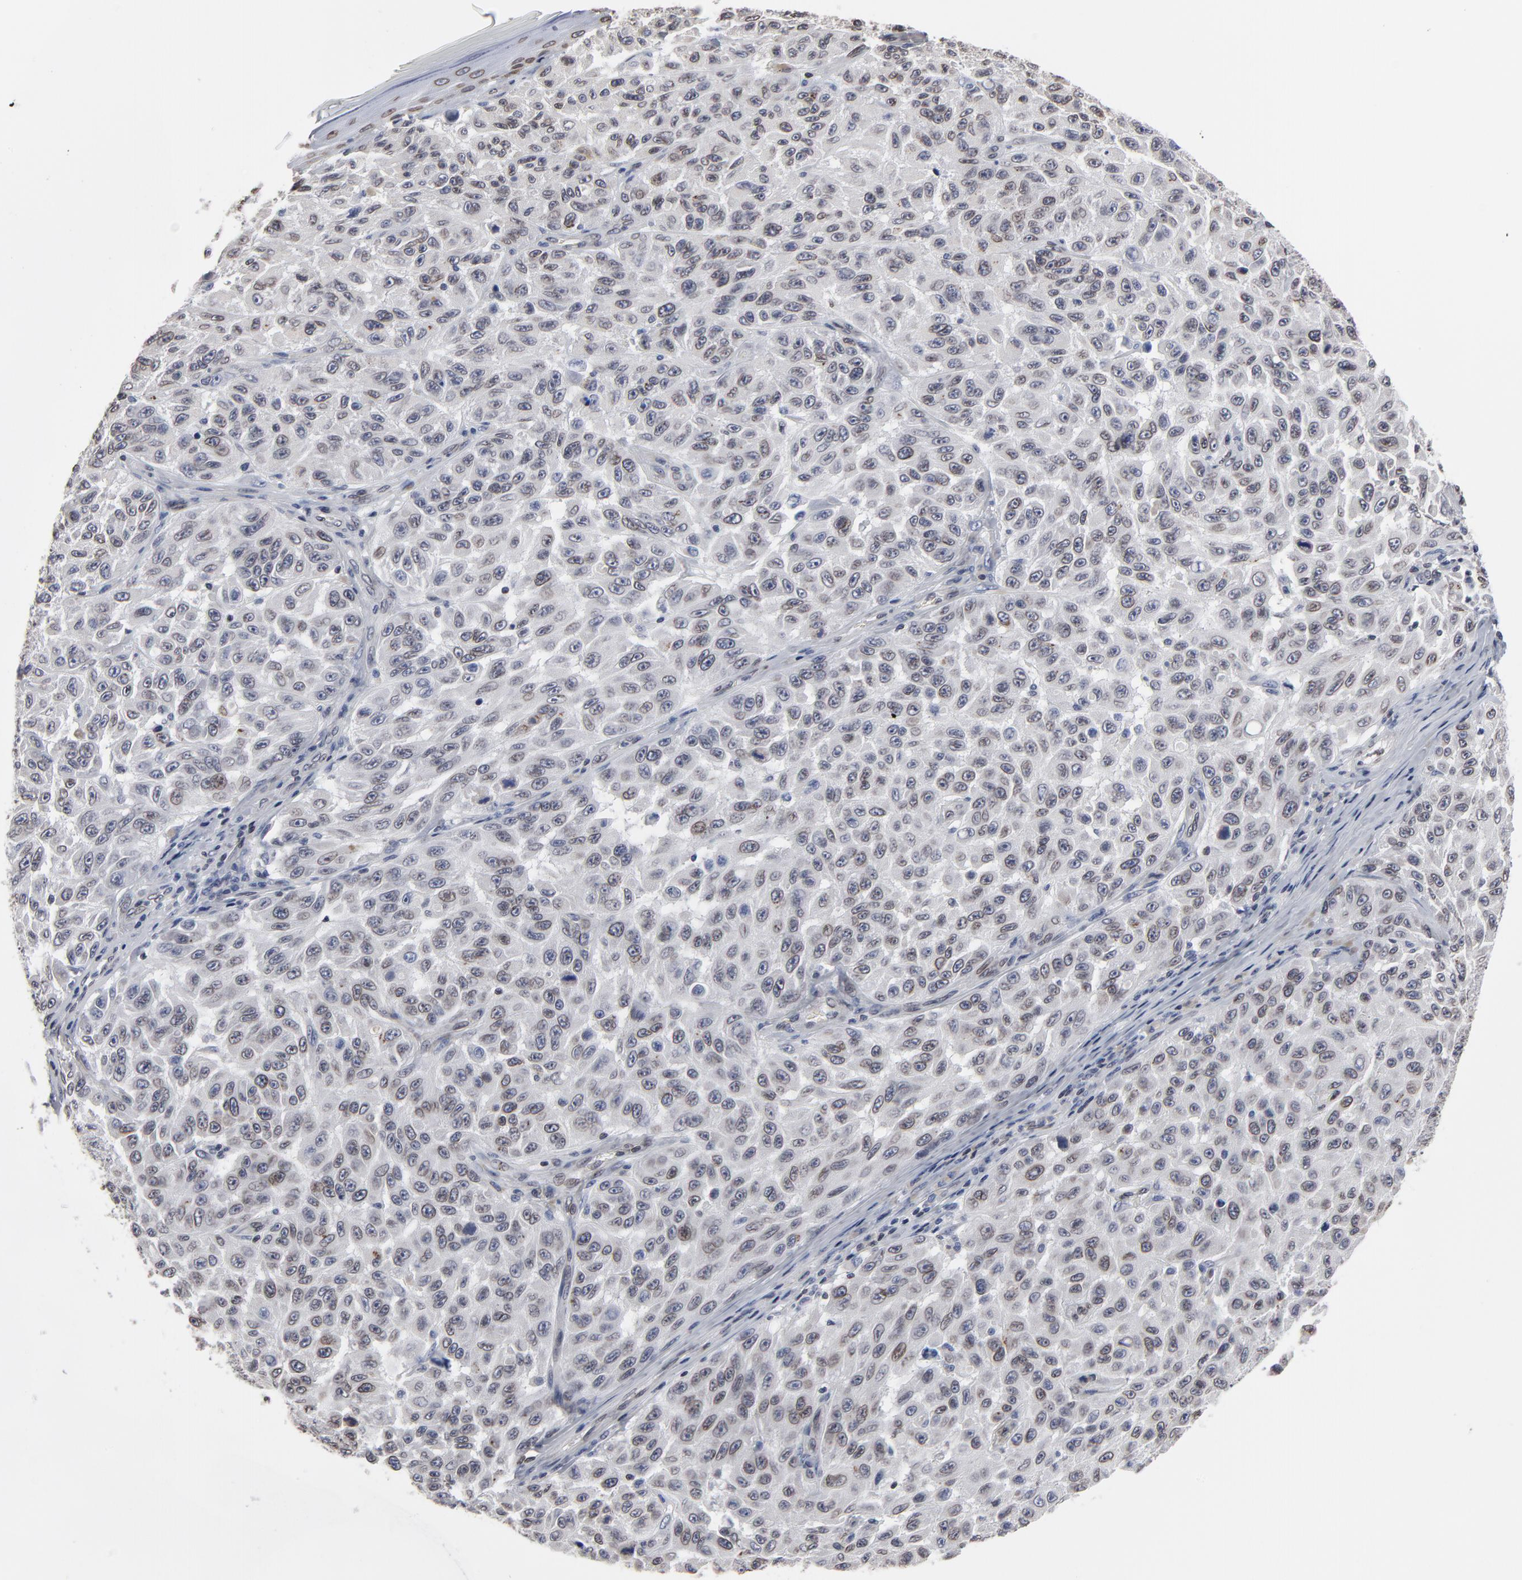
{"staining": {"intensity": "weak", "quantity": ">75%", "location": "cytoplasmic/membranous,nuclear"}, "tissue": "melanoma", "cell_type": "Tumor cells", "image_type": "cancer", "snomed": [{"axis": "morphology", "description": "Malignant melanoma, NOS"}, {"axis": "topography", "description": "Skin"}], "caption": "The micrograph demonstrates immunohistochemical staining of melanoma. There is weak cytoplasmic/membranous and nuclear positivity is present in approximately >75% of tumor cells.", "gene": "SYNE2", "patient": {"sex": "male", "age": 30}}